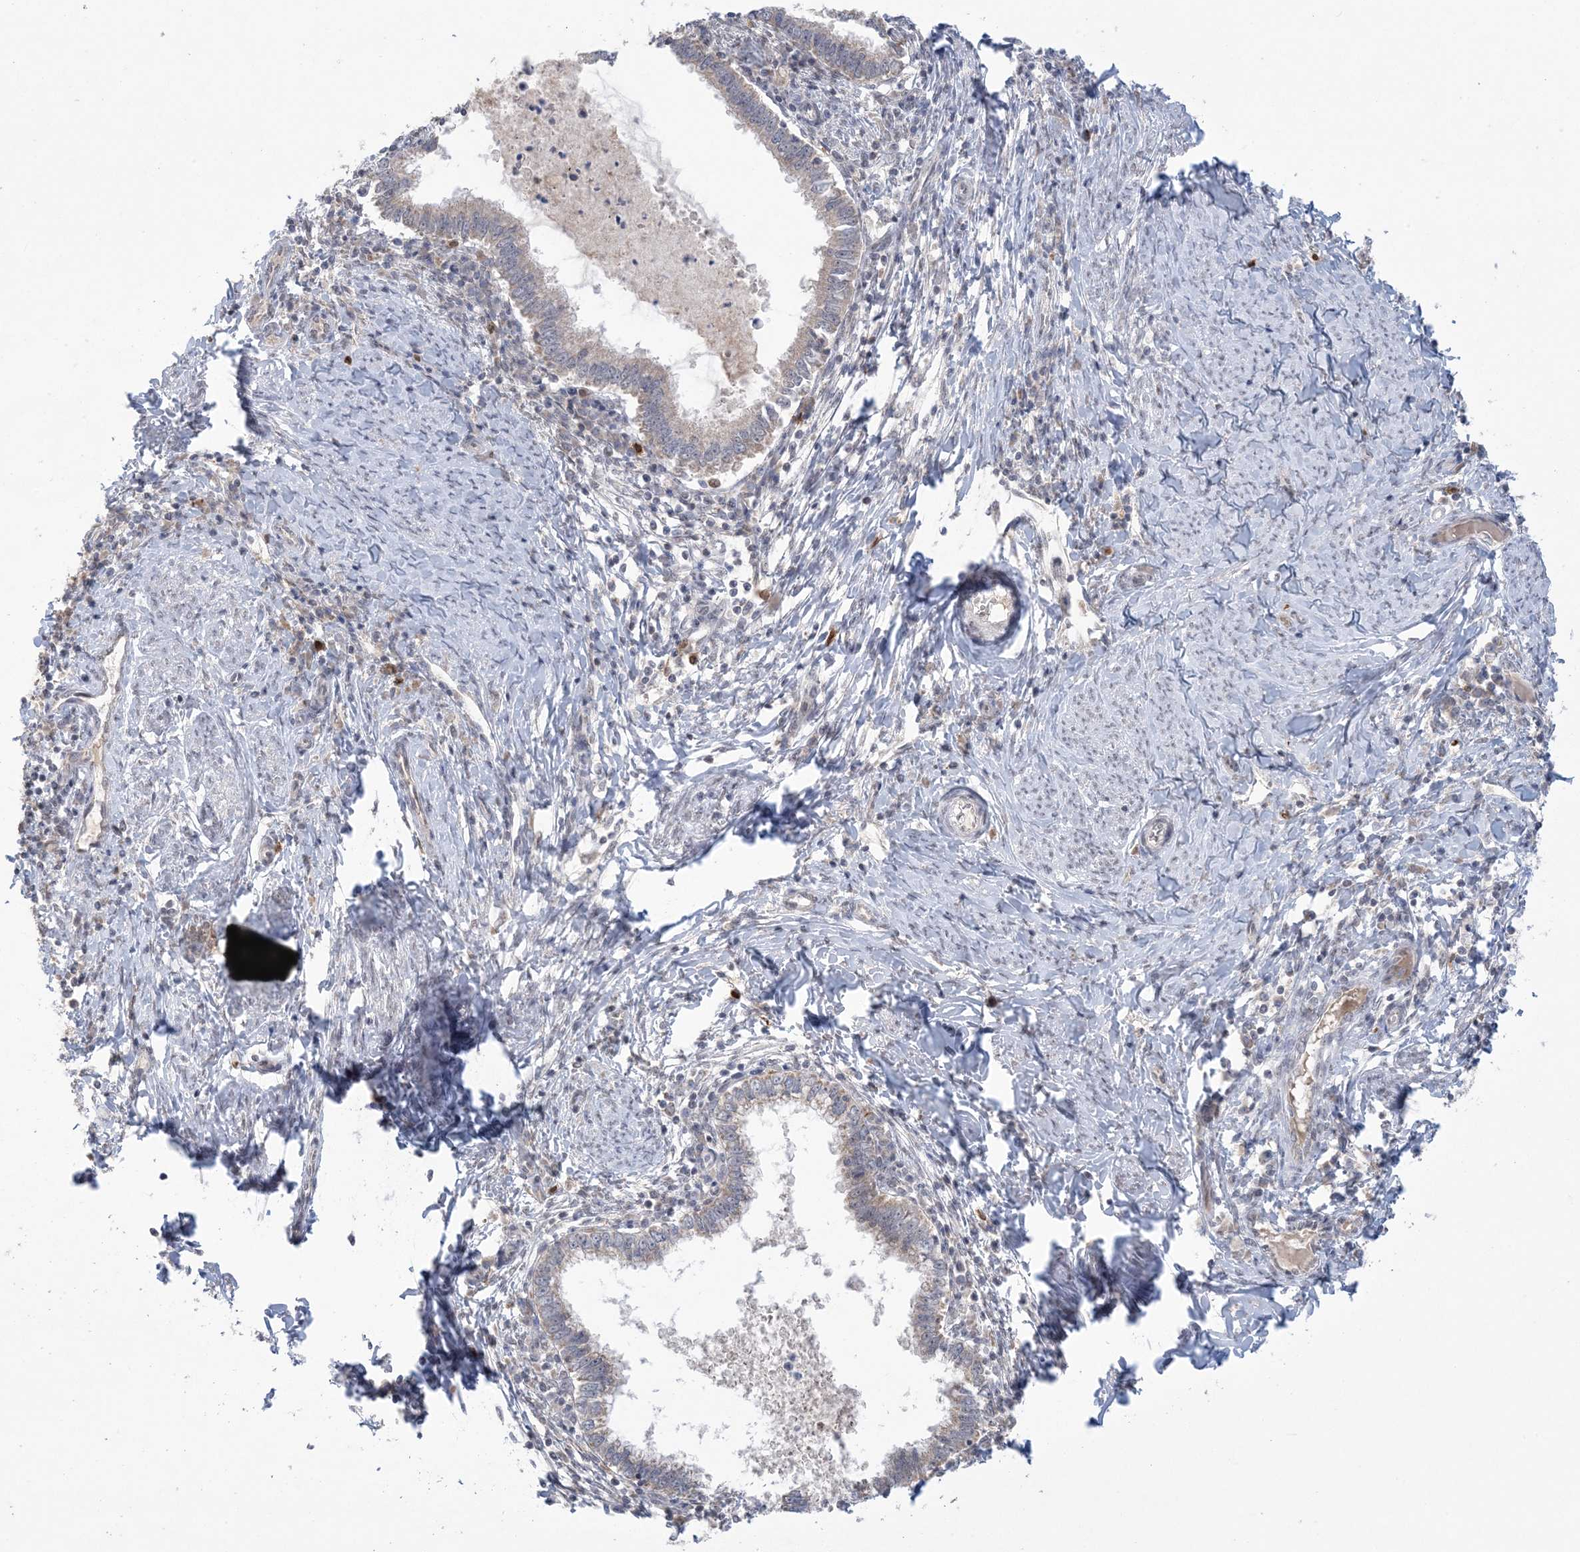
{"staining": {"intensity": "moderate", "quantity": "25%-75%", "location": "cytoplasmic/membranous,nuclear"}, "tissue": "cervical cancer", "cell_type": "Tumor cells", "image_type": "cancer", "snomed": [{"axis": "morphology", "description": "Adenocarcinoma, NOS"}, {"axis": "topography", "description": "Cervix"}], "caption": "Protein staining exhibits moderate cytoplasmic/membranous and nuclear expression in approximately 25%-75% of tumor cells in cervical cancer. The staining is performed using DAB (3,3'-diaminobenzidine) brown chromogen to label protein expression. The nuclei are counter-stained blue using hematoxylin.", "gene": "TRMT10C", "patient": {"sex": "female", "age": 36}}